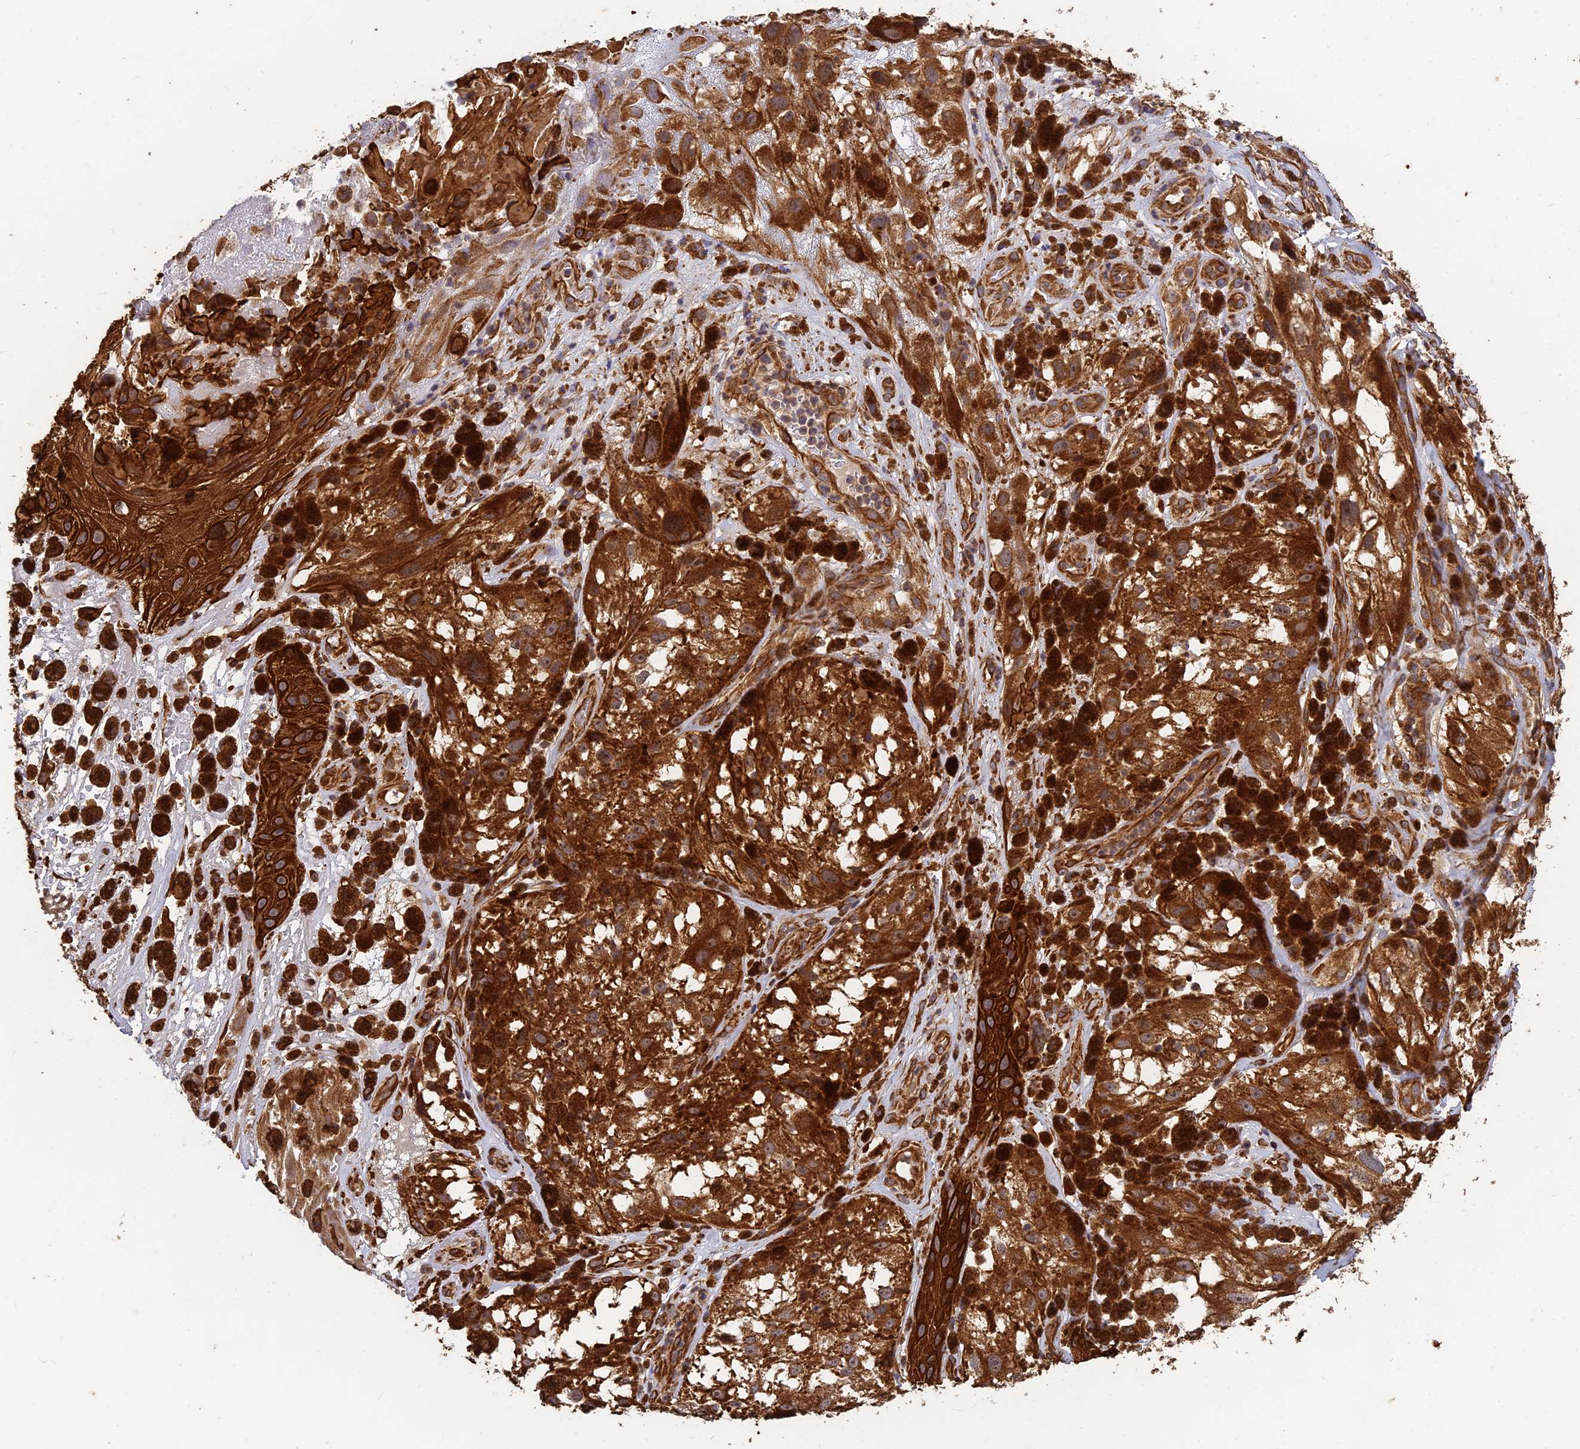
{"staining": {"intensity": "strong", "quantity": ">75%", "location": "cytoplasmic/membranous"}, "tissue": "melanoma", "cell_type": "Tumor cells", "image_type": "cancer", "snomed": [{"axis": "morphology", "description": "Malignant melanoma, NOS"}, {"axis": "topography", "description": "Skin"}], "caption": "Protein staining of malignant melanoma tissue exhibits strong cytoplasmic/membranous positivity in about >75% of tumor cells. (DAB IHC, brown staining for protein, blue staining for nuclei).", "gene": "DSTYK", "patient": {"sex": "male", "age": 88}}